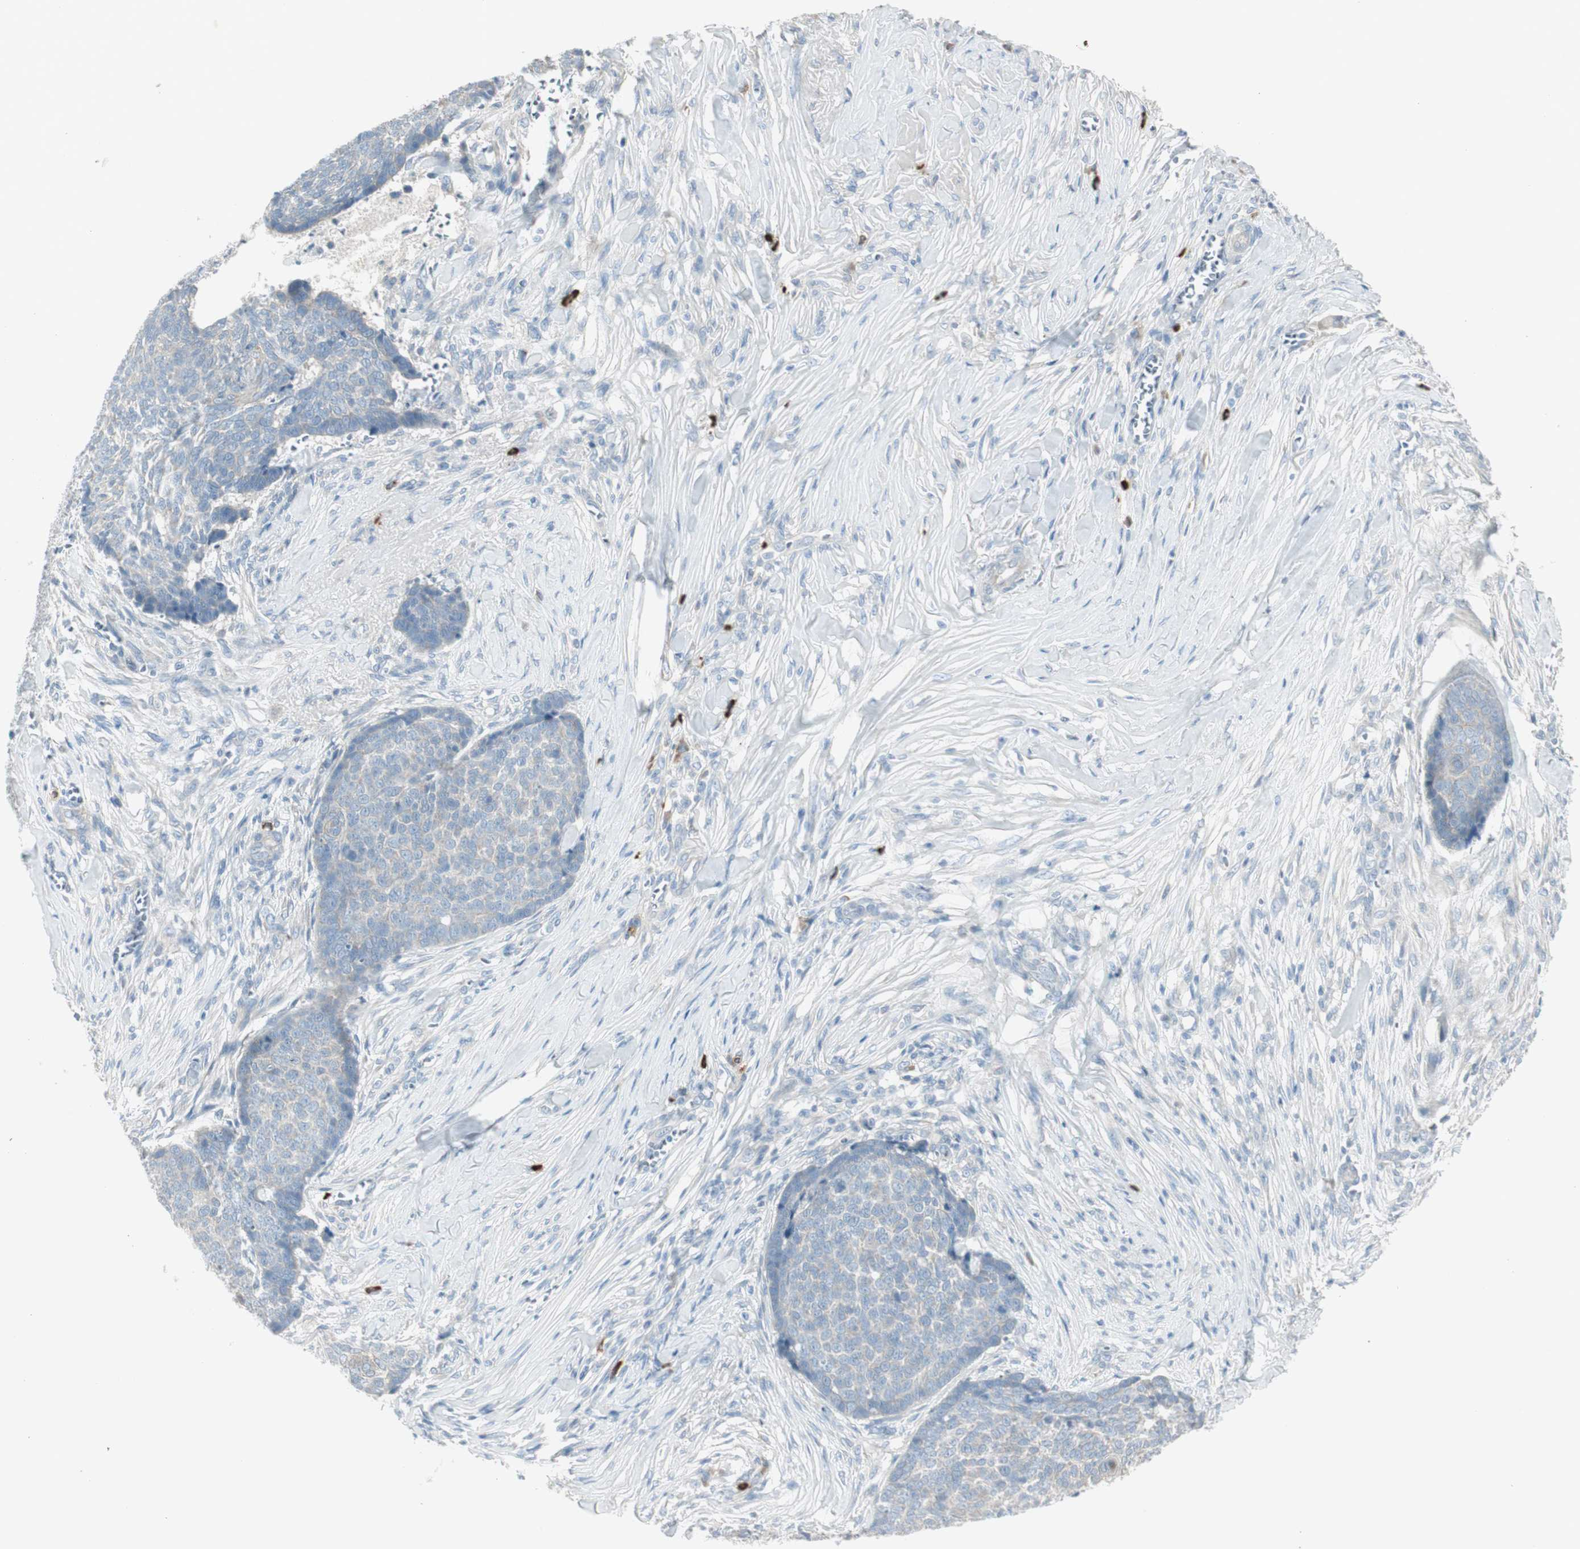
{"staining": {"intensity": "weak", "quantity": ">75%", "location": "cytoplasmic/membranous"}, "tissue": "skin cancer", "cell_type": "Tumor cells", "image_type": "cancer", "snomed": [{"axis": "morphology", "description": "Basal cell carcinoma"}, {"axis": "topography", "description": "Skin"}], "caption": "A micrograph of basal cell carcinoma (skin) stained for a protein reveals weak cytoplasmic/membranous brown staining in tumor cells. (Stains: DAB in brown, nuclei in blue, Microscopy: brightfield microscopy at high magnification).", "gene": "MAPRE3", "patient": {"sex": "male", "age": 84}}